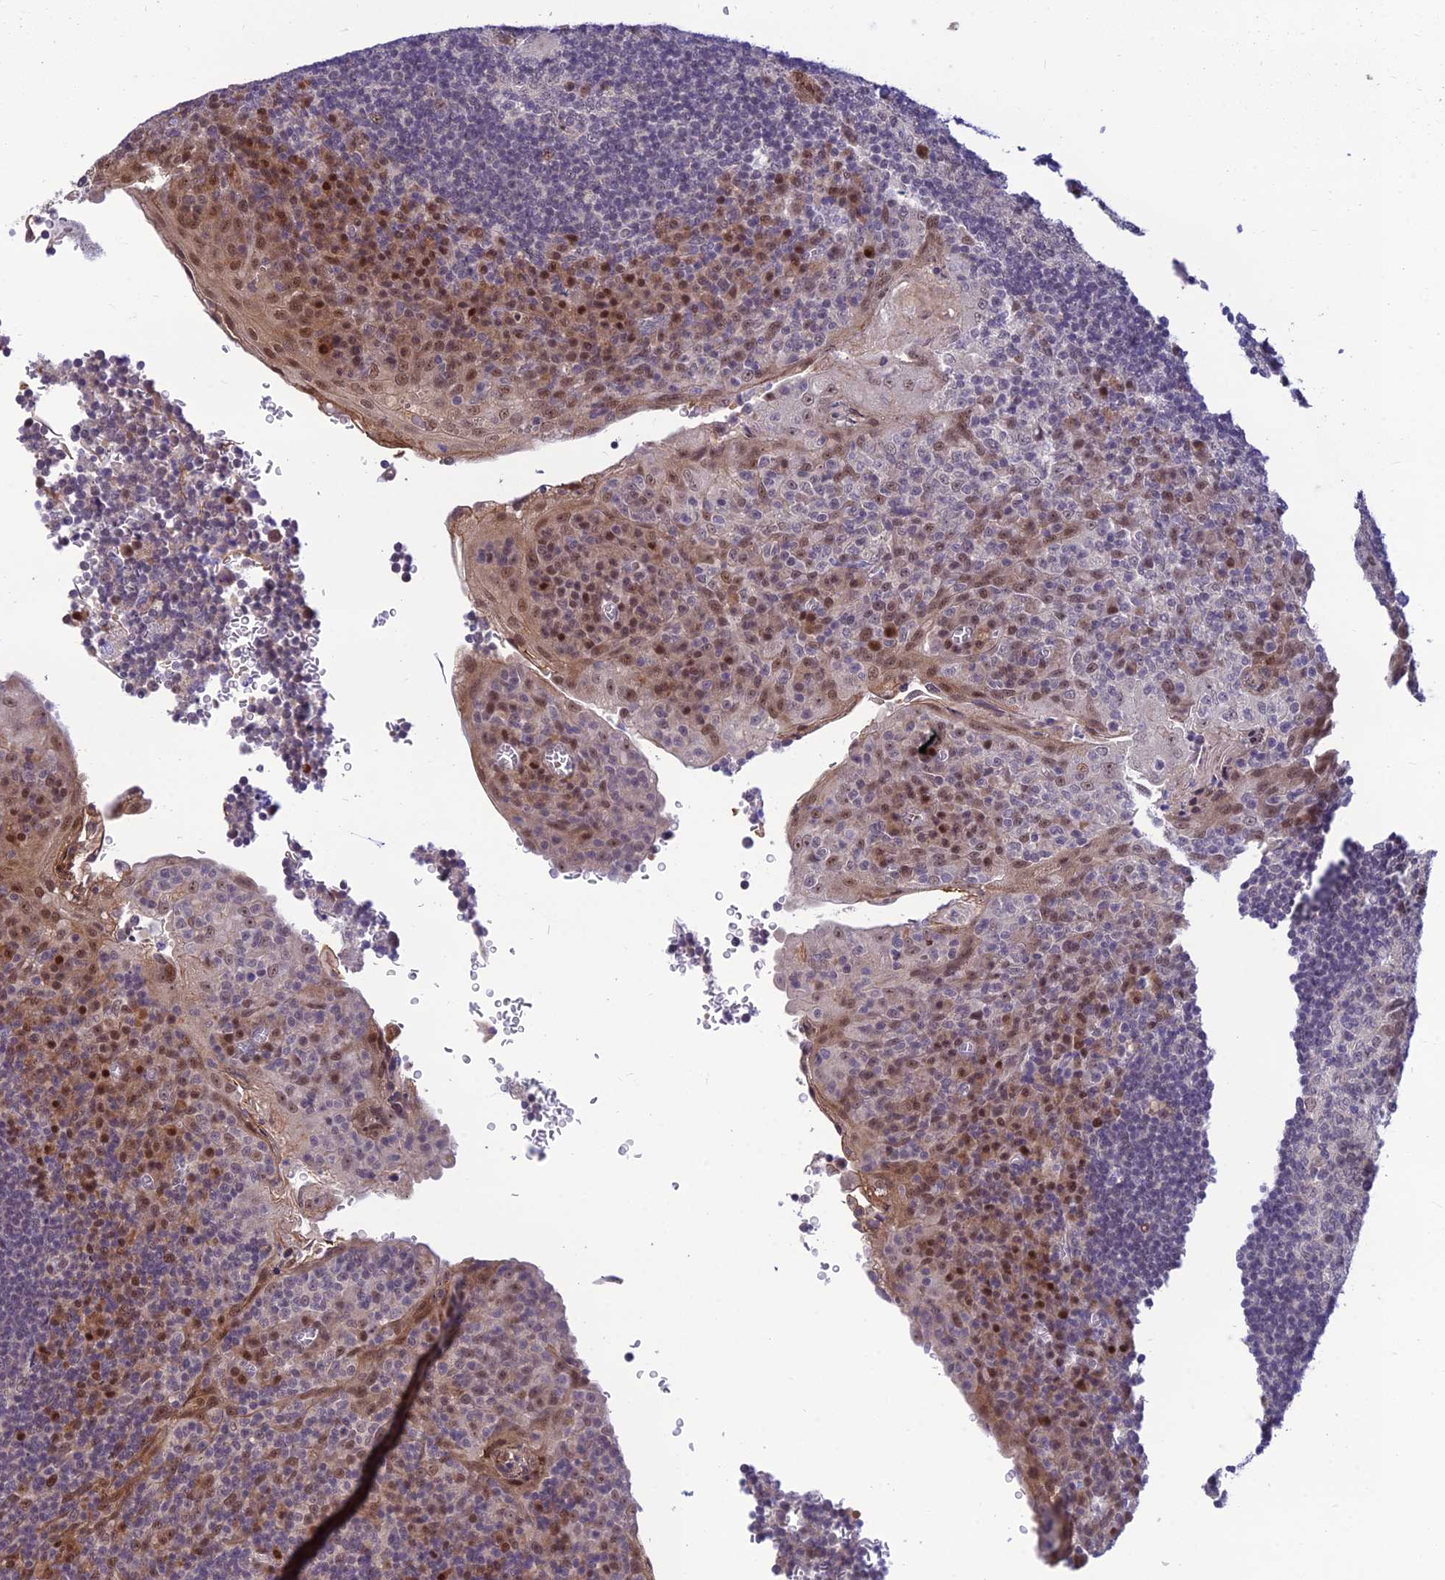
{"staining": {"intensity": "moderate", "quantity": "<25%", "location": "nuclear"}, "tissue": "tonsil", "cell_type": "Germinal center cells", "image_type": "normal", "snomed": [{"axis": "morphology", "description": "Normal tissue, NOS"}, {"axis": "topography", "description": "Tonsil"}], "caption": "Protein expression analysis of benign tonsil reveals moderate nuclear expression in approximately <25% of germinal center cells.", "gene": "ASPDH", "patient": {"sex": "male", "age": 17}}